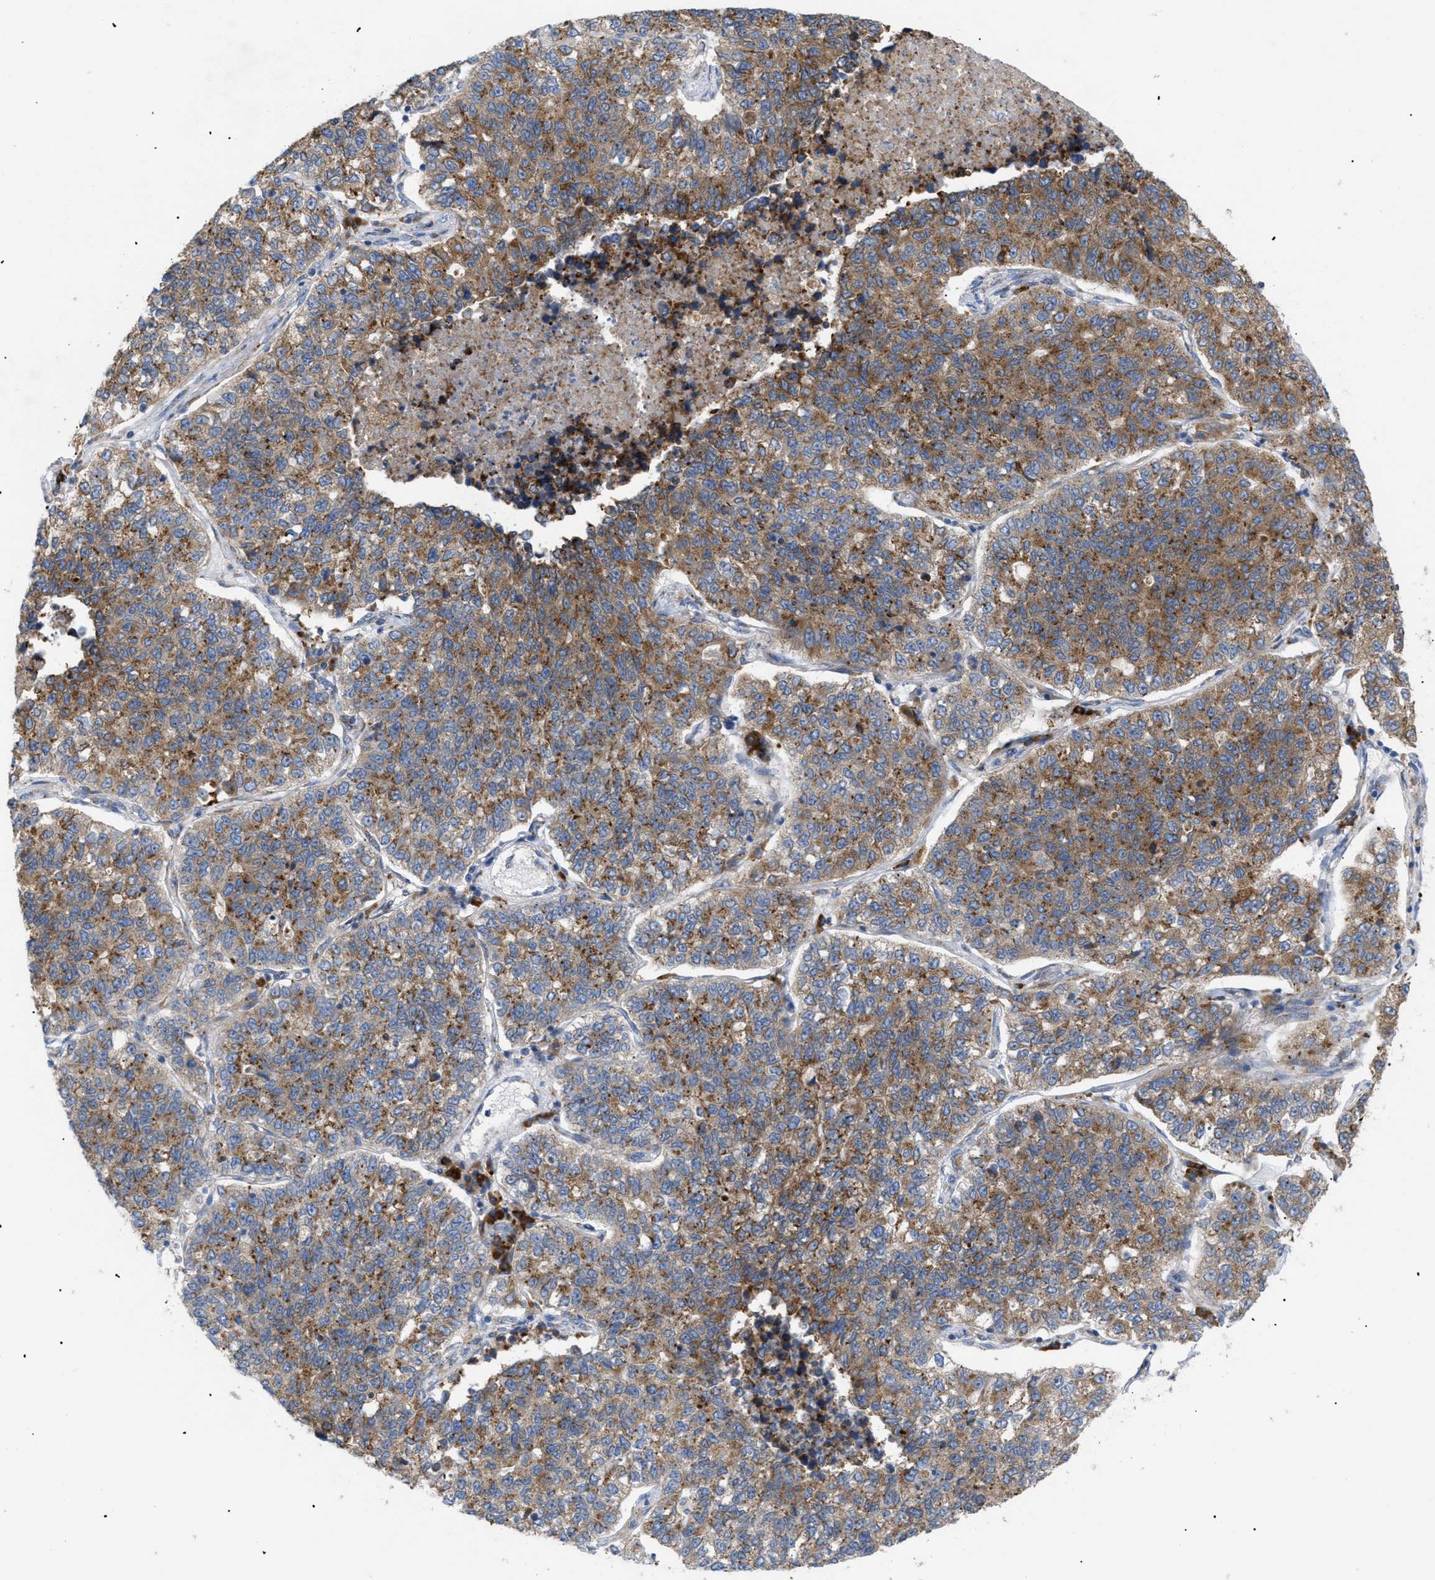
{"staining": {"intensity": "moderate", "quantity": ">75%", "location": "cytoplasmic/membranous"}, "tissue": "lung cancer", "cell_type": "Tumor cells", "image_type": "cancer", "snomed": [{"axis": "morphology", "description": "Adenocarcinoma, NOS"}, {"axis": "topography", "description": "Lung"}], "caption": "Immunohistochemical staining of adenocarcinoma (lung) exhibits medium levels of moderate cytoplasmic/membranous positivity in about >75% of tumor cells.", "gene": "SLC50A1", "patient": {"sex": "male", "age": 49}}